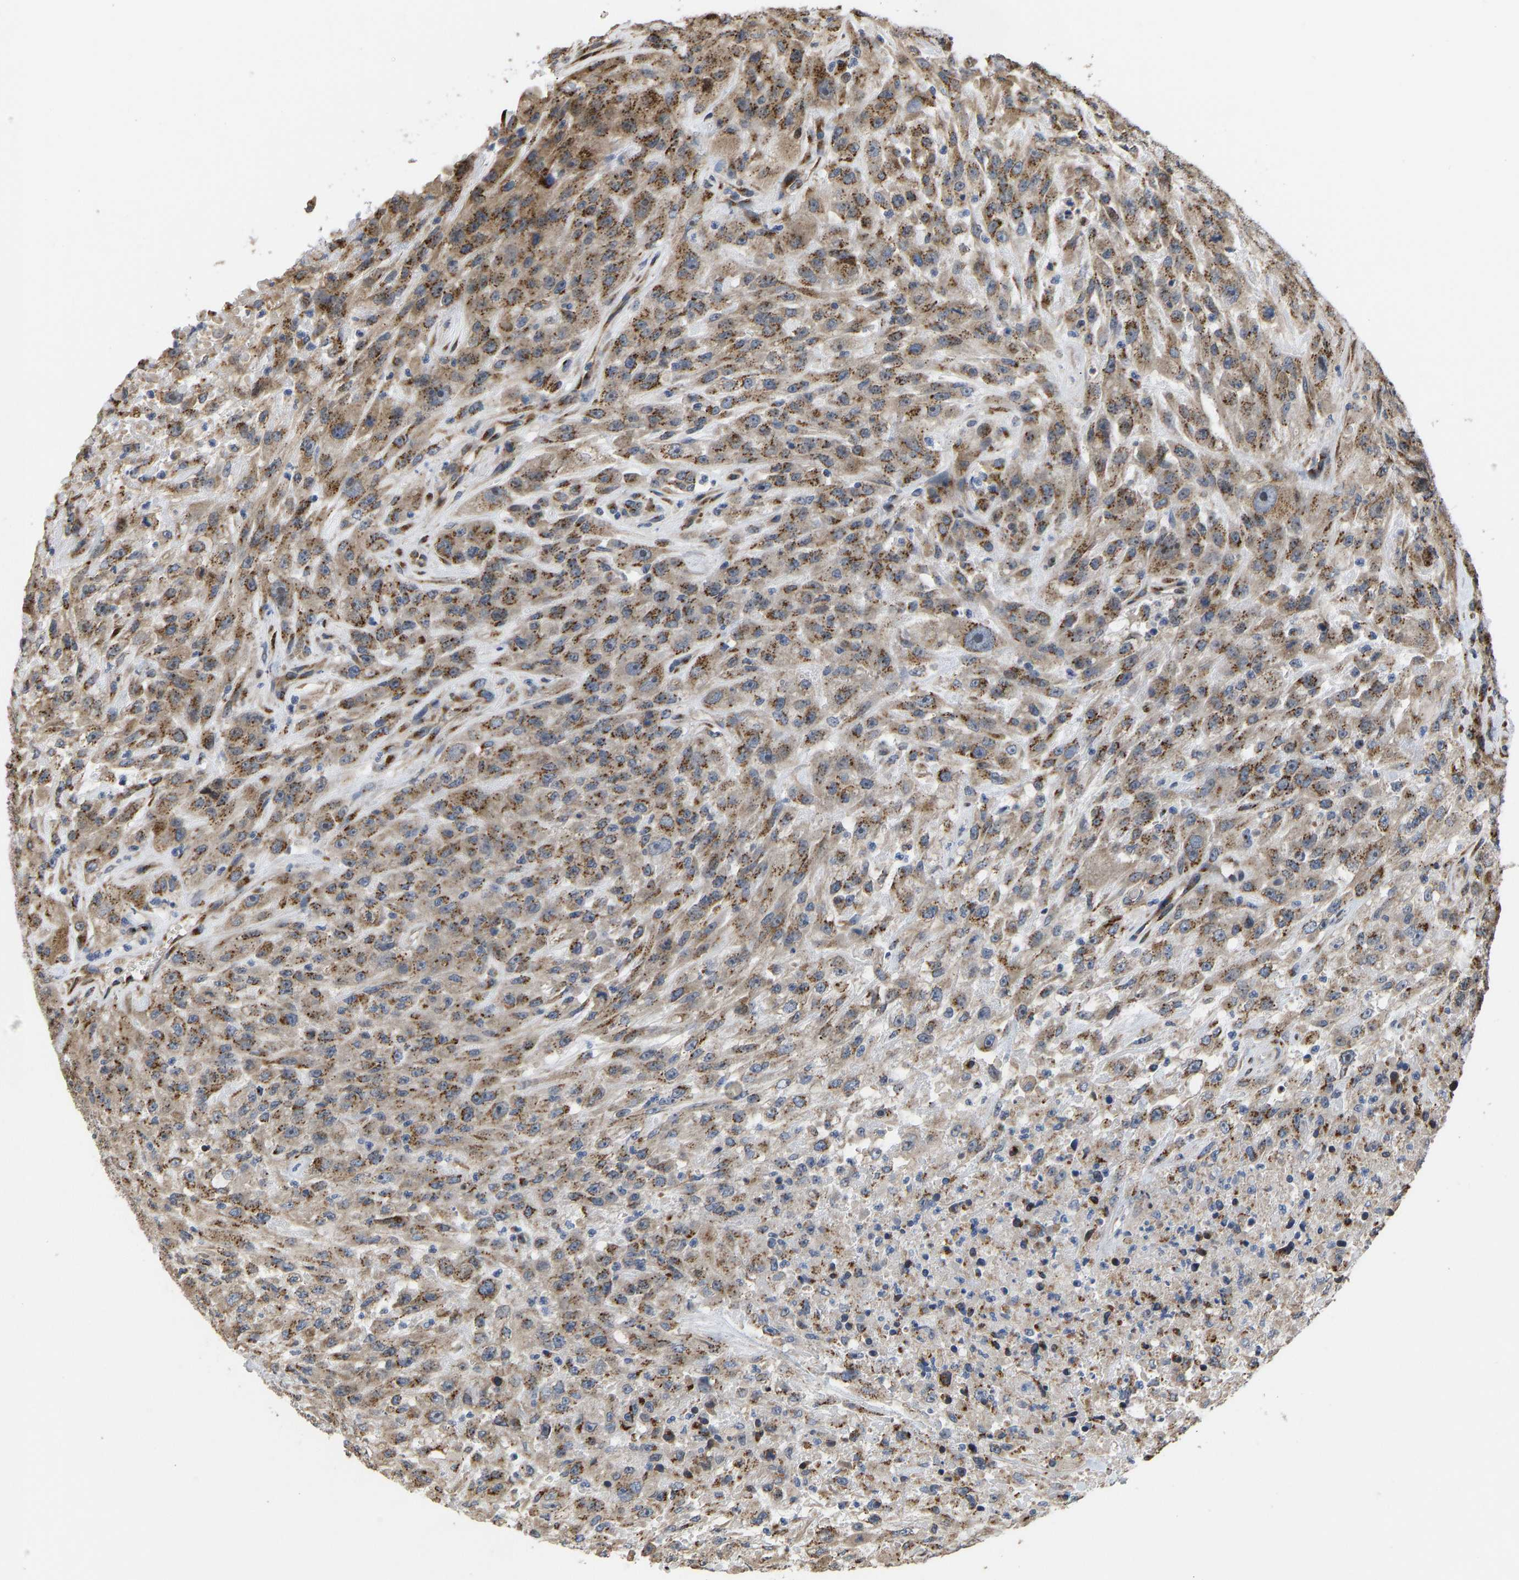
{"staining": {"intensity": "moderate", "quantity": ">75%", "location": "cytoplasmic/membranous"}, "tissue": "urothelial cancer", "cell_type": "Tumor cells", "image_type": "cancer", "snomed": [{"axis": "morphology", "description": "Urothelial carcinoma, High grade"}, {"axis": "topography", "description": "Urinary bladder"}], "caption": "About >75% of tumor cells in human urothelial carcinoma (high-grade) reveal moderate cytoplasmic/membranous protein staining as visualized by brown immunohistochemical staining.", "gene": "YIPF4", "patient": {"sex": "male", "age": 46}}